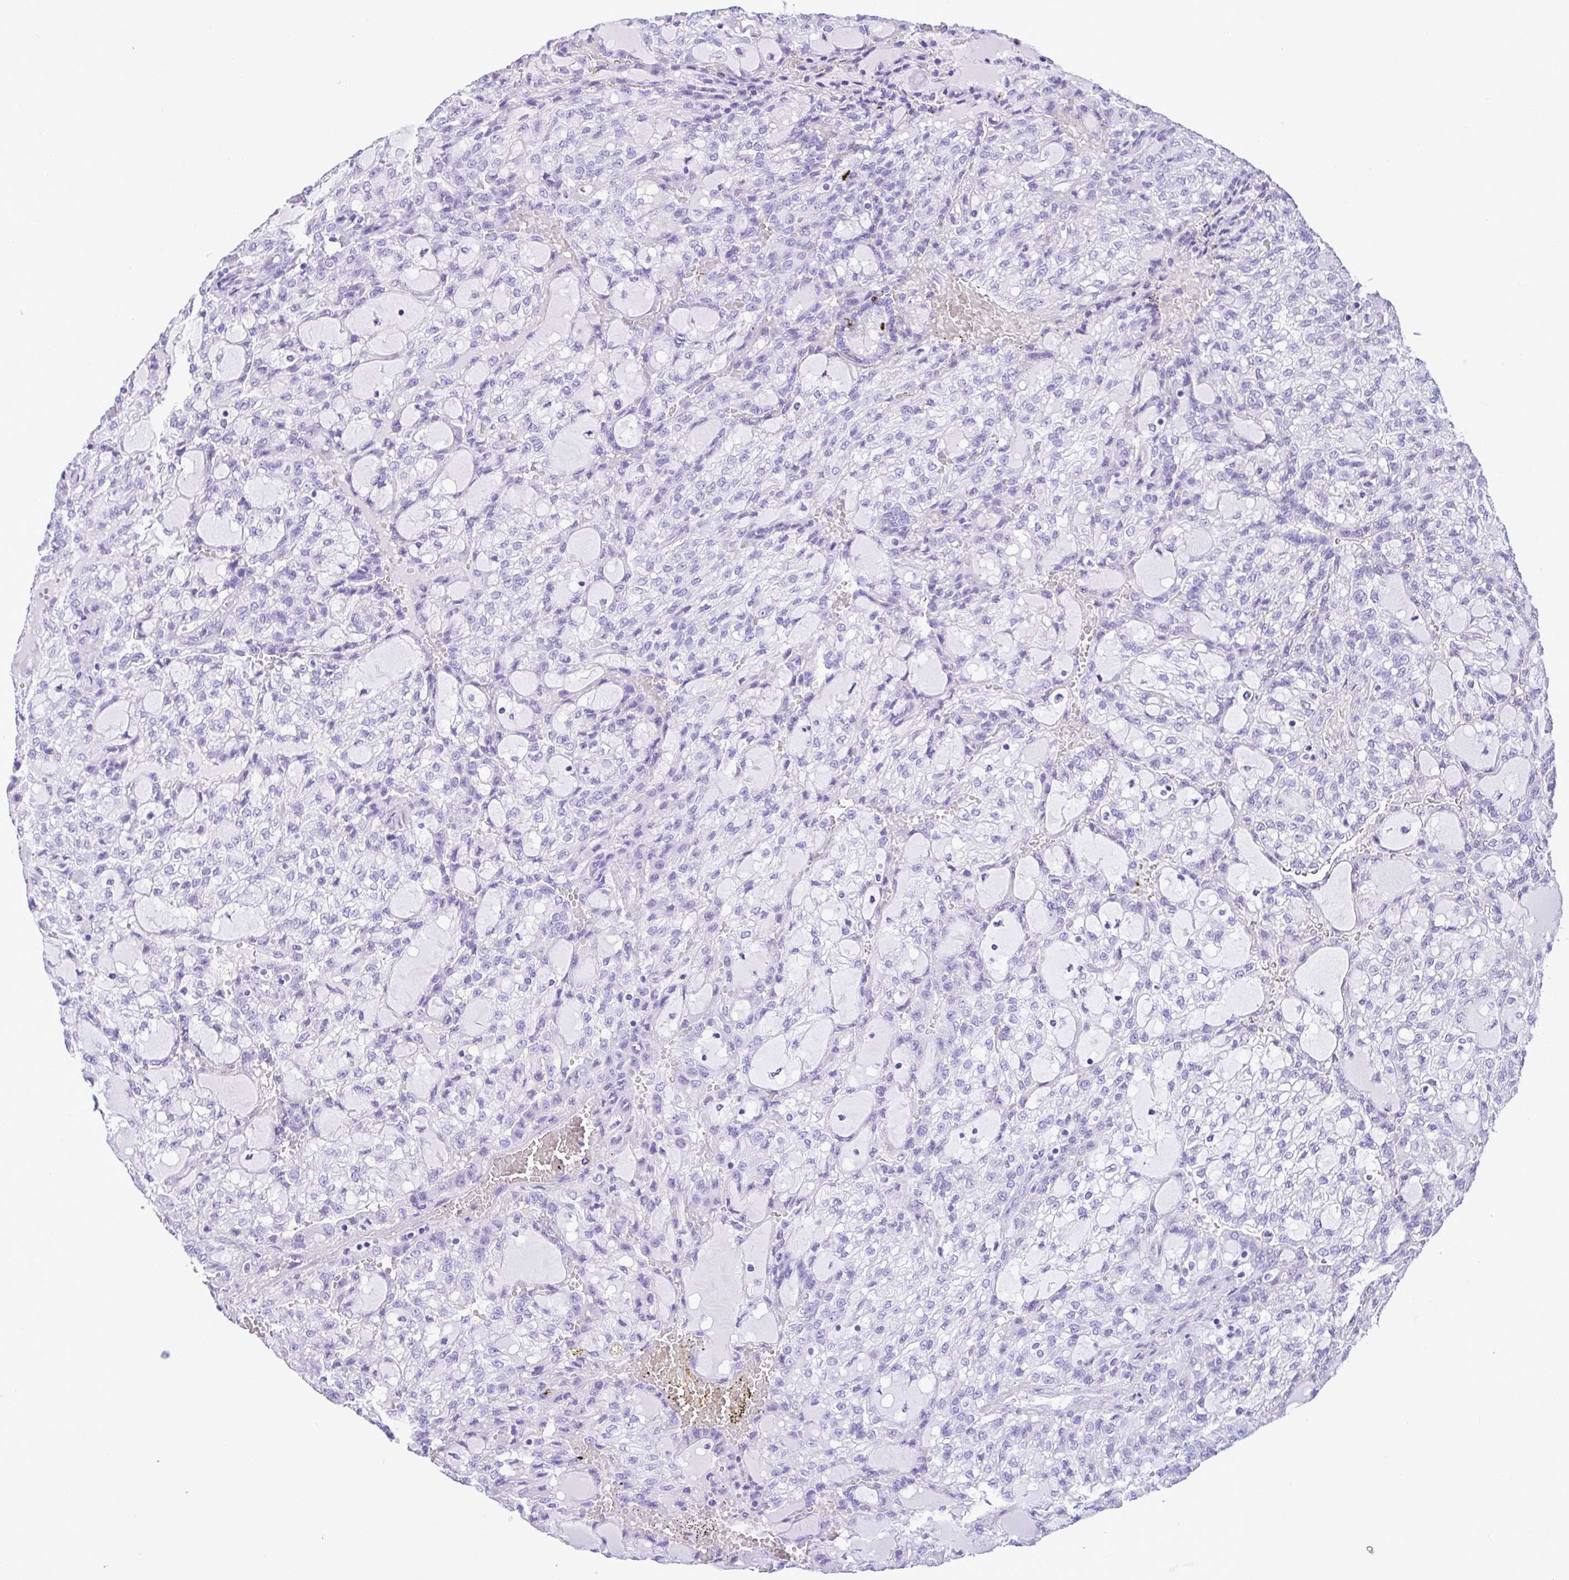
{"staining": {"intensity": "negative", "quantity": "none", "location": "none"}, "tissue": "renal cancer", "cell_type": "Tumor cells", "image_type": "cancer", "snomed": [{"axis": "morphology", "description": "Adenocarcinoma, NOS"}, {"axis": "topography", "description": "Kidney"}], "caption": "Tumor cells are negative for protein expression in human renal cancer.", "gene": "BEST4", "patient": {"sex": "male", "age": 63}}